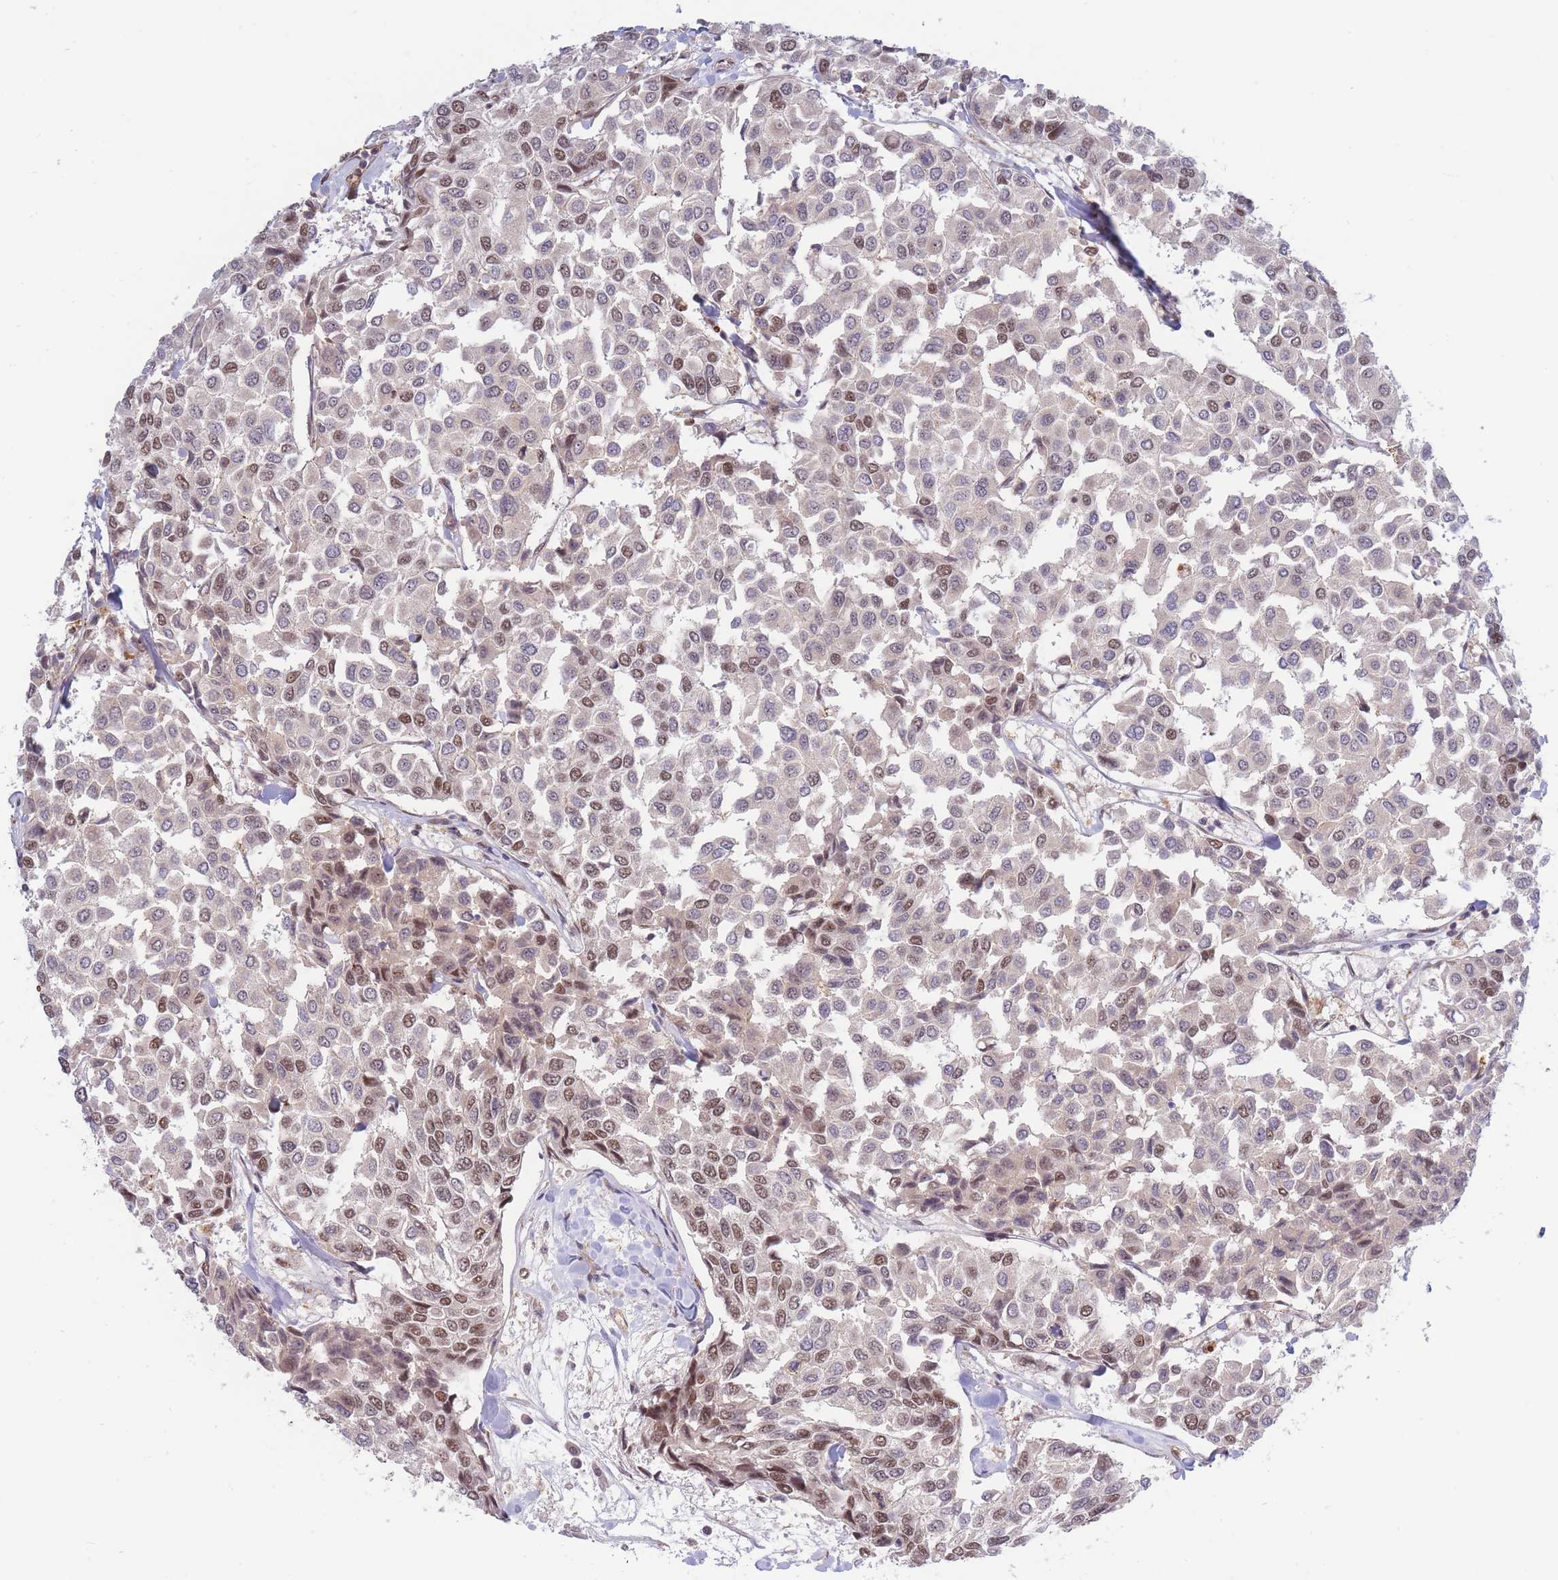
{"staining": {"intensity": "moderate", "quantity": "<25%", "location": "cytoplasmic/membranous,nuclear"}, "tissue": "breast cancer", "cell_type": "Tumor cells", "image_type": "cancer", "snomed": [{"axis": "morphology", "description": "Duct carcinoma"}, {"axis": "topography", "description": "Breast"}], "caption": "This histopathology image demonstrates immunohistochemistry staining of breast intraductal carcinoma, with low moderate cytoplasmic/membranous and nuclear positivity in about <25% of tumor cells.", "gene": "BOD1L1", "patient": {"sex": "female", "age": 55}}